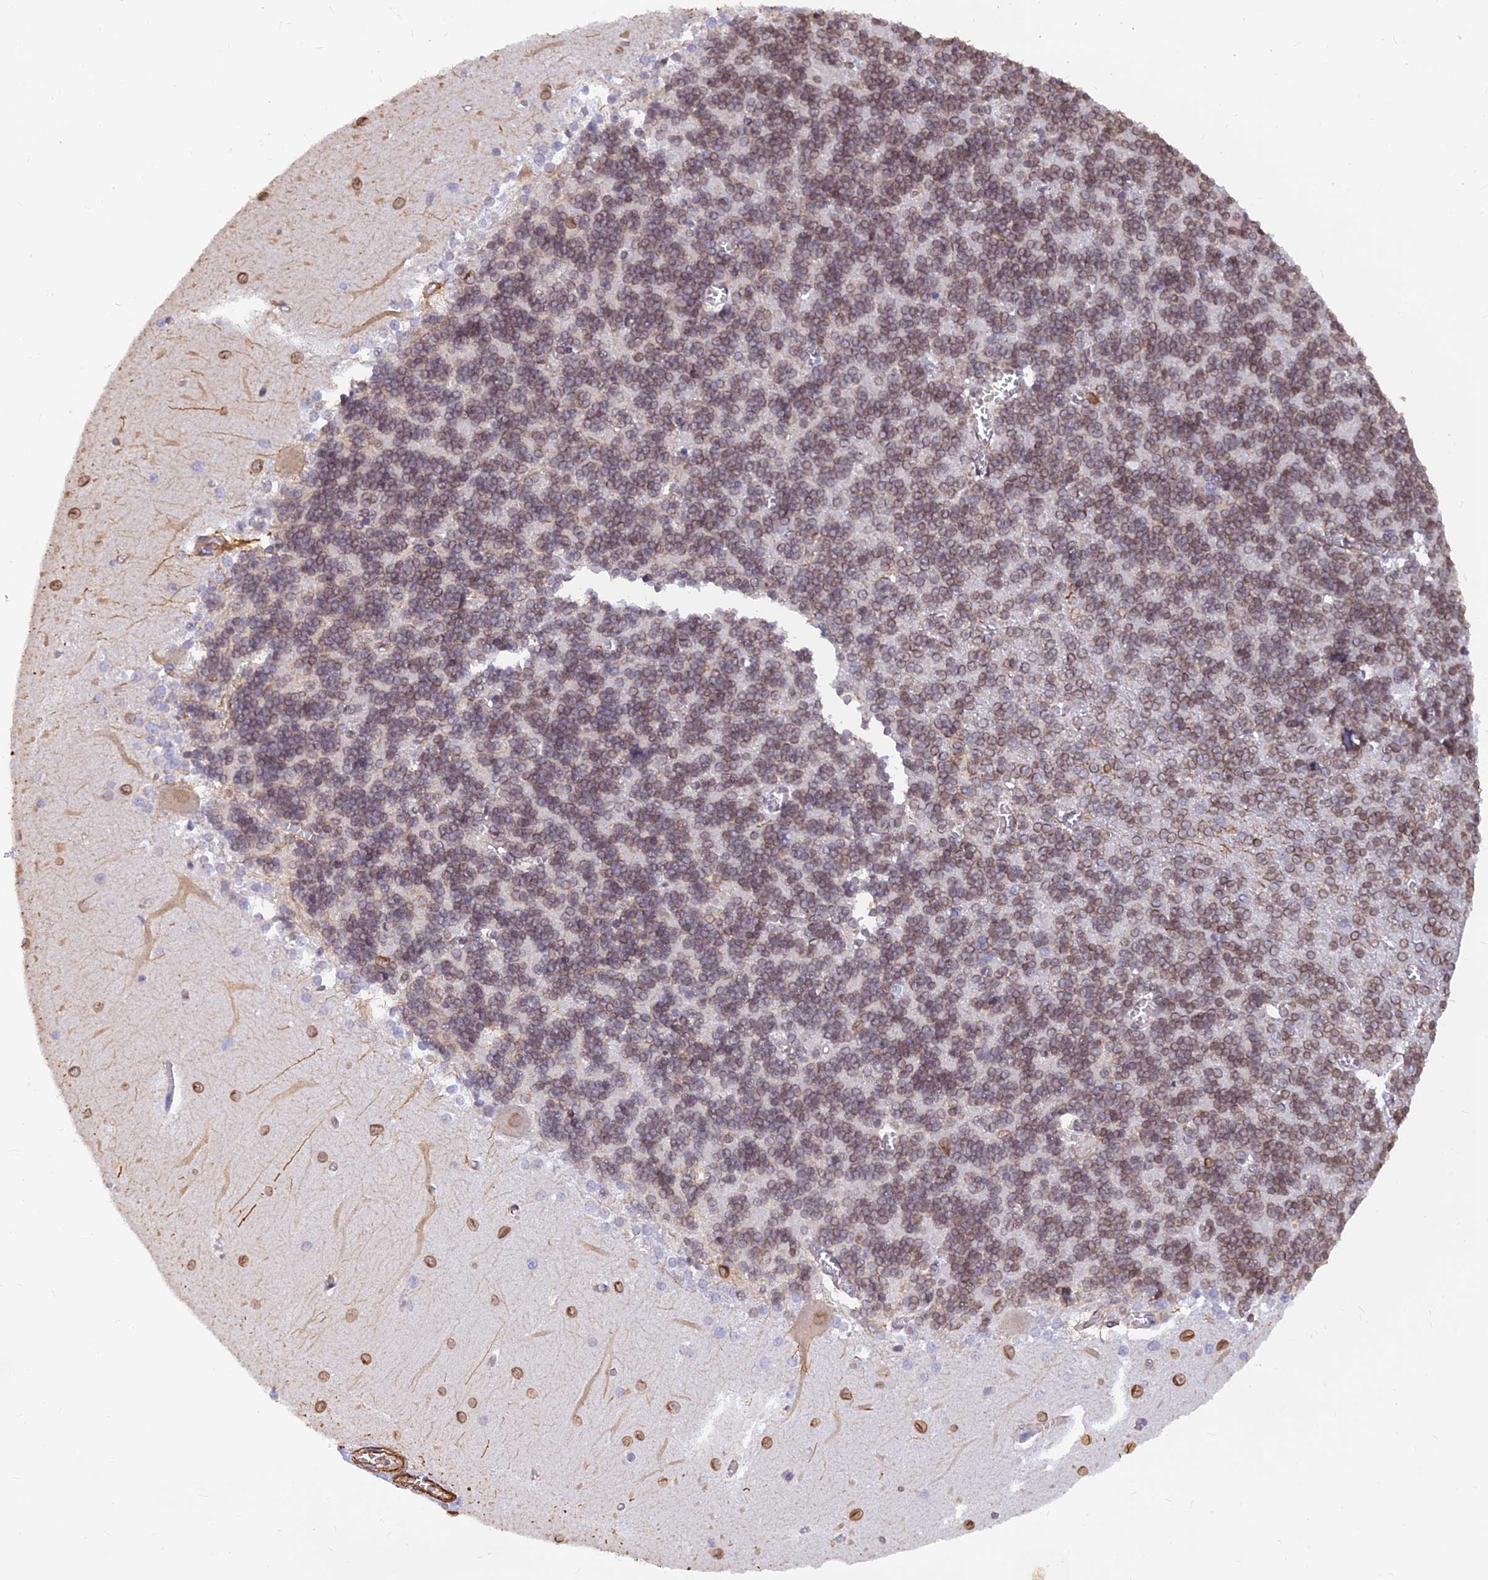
{"staining": {"intensity": "moderate", "quantity": "25%-75%", "location": "cytoplasmic/membranous,nuclear"}, "tissue": "cerebellum", "cell_type": "Cells in granular layer", "image_type": "normal", "snomed": [{"axis": "morphology", "description": "Normal tissue, NOS"}, {"axis": "topography", "description": "Cerebellum"}], "caption": "Benign cerebellum exhibits moderate cytoplasmic/membranous,nuclear staining in approximately 25%-75% of cells in granular layer, visualized by immunohistochemistry. The staining was performed using DAB to visualize the protein expression in brown, while the nuclei were stained in blue with hematoxylin (Magnification: 20x).", "gene": "ALDH1L2", "patient": {"sex": "male", "age": 37}}